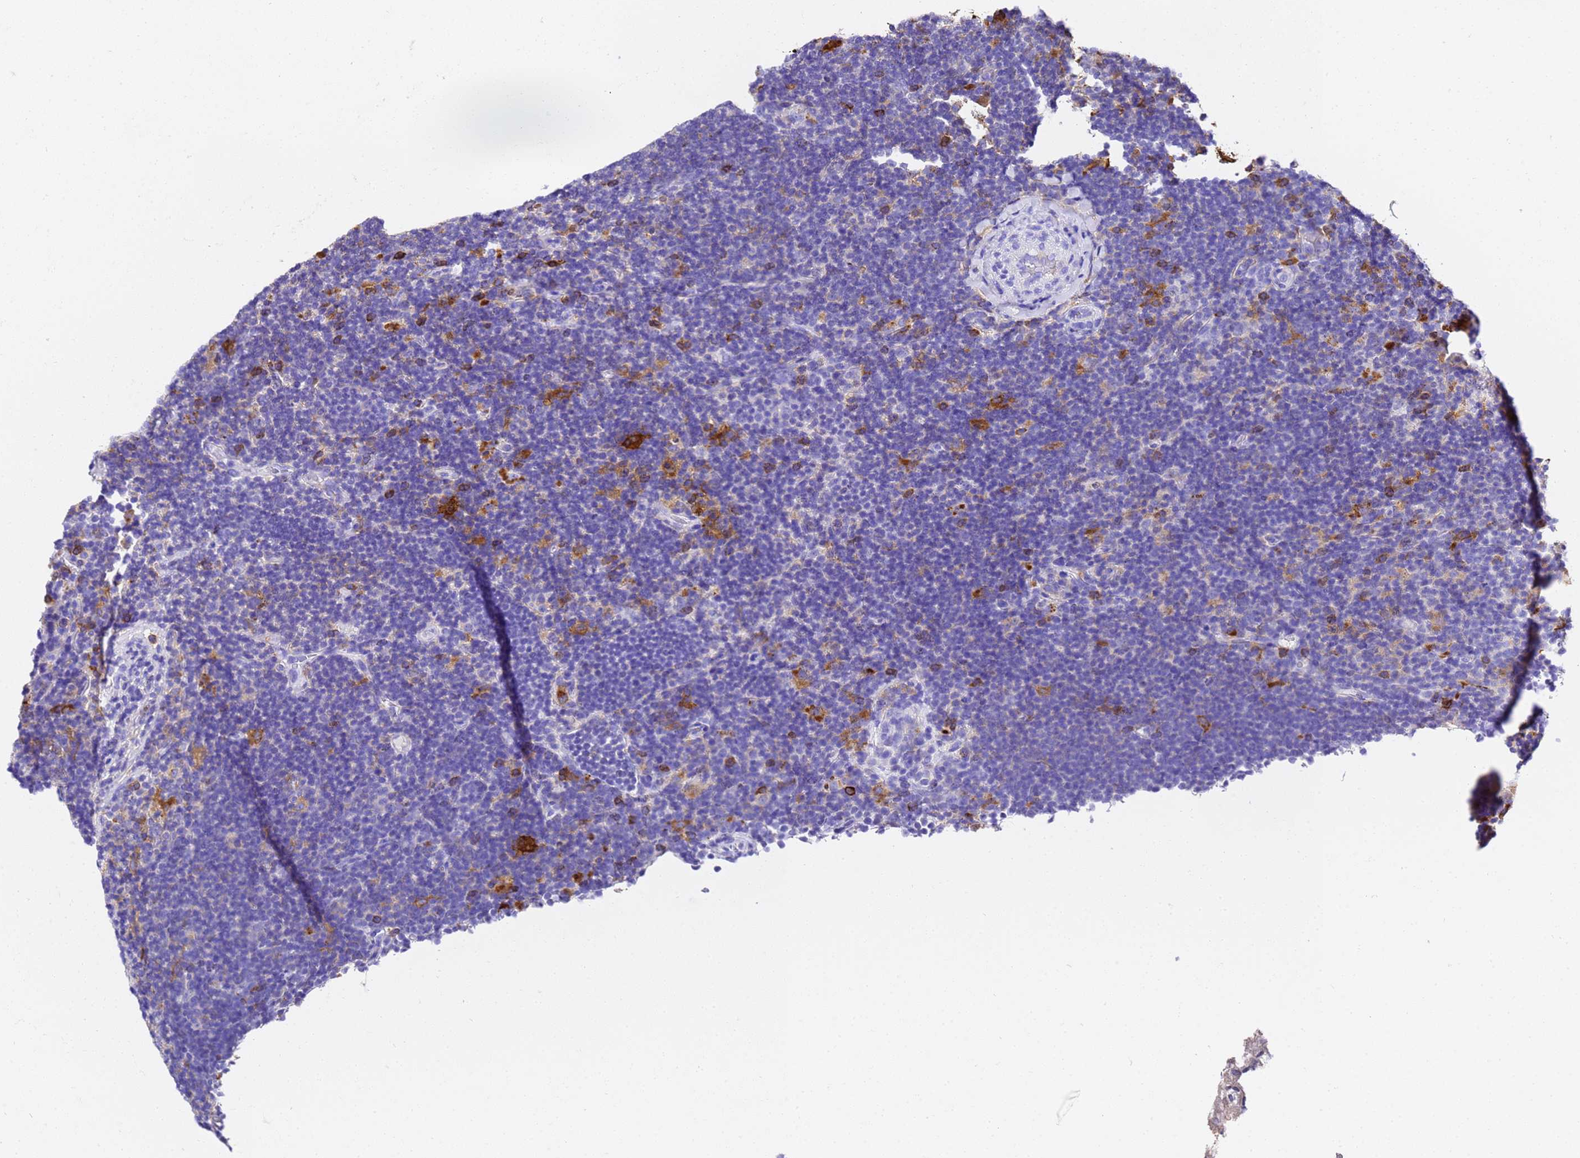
{"staining": {"intensity": "negative", "quantity": "none", "location": "none"}, "tissue": "lymphoma", "cell_type": "Tumor cells", "image_type": "cancer", "snomed": [{"axis": "morphology", "description": "Hodgkin's disease, NOS"}, {"axis": "topography", "description": "Lymph node"}], "caption": "DAB immunohistochemical staining of human Hodgkin's disease displays no significant staining in tumor cells.", "gene": "FTL", "patient": {"sex": "female", "age": 57}}